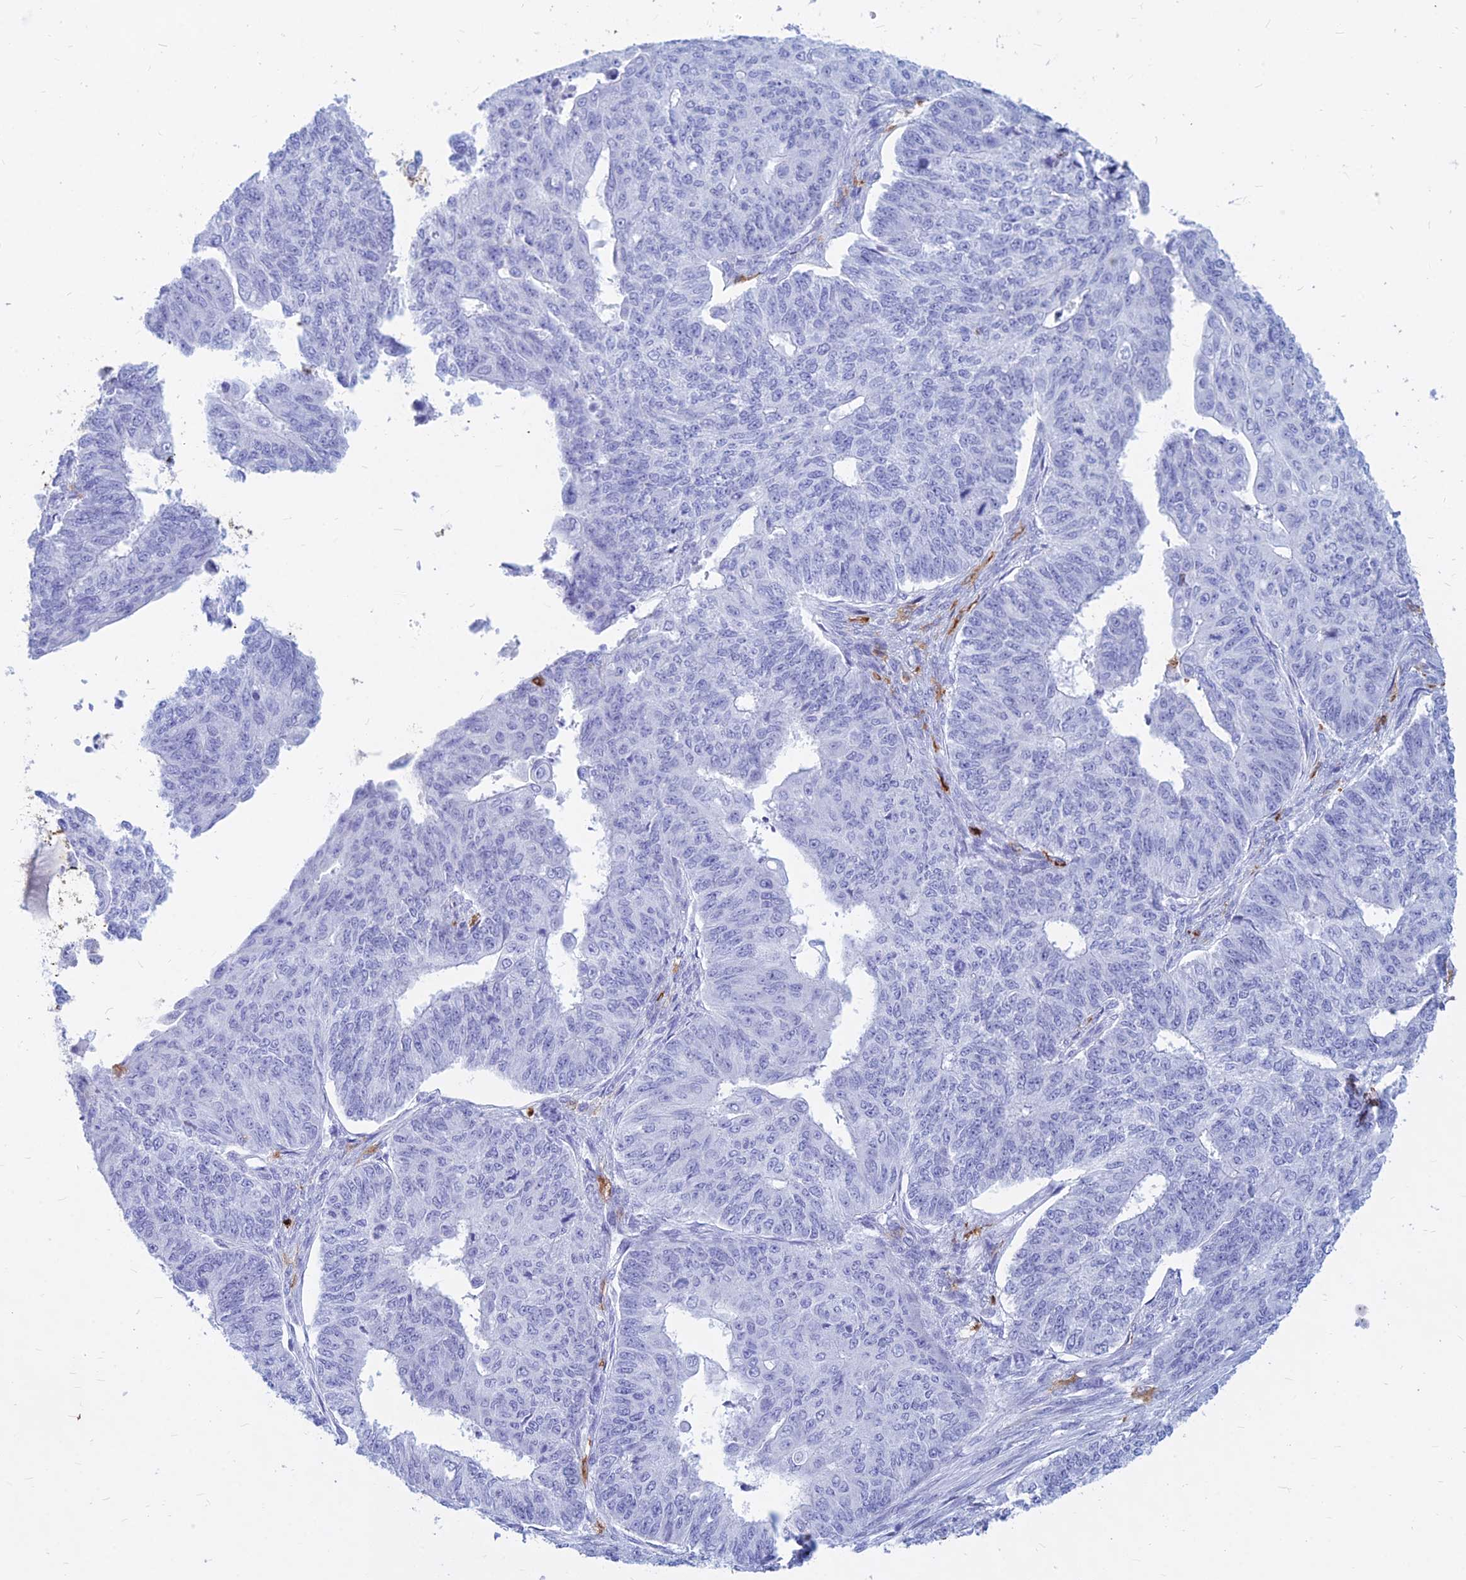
{"staining": {"intensity": "negative", "quantity": "none", "location": "none"}, "tissue": "endometrial cancer", "cell_type": "Tumor cells", "image_type": "cancer", "snomed": [{"axis": "morphology", "description": "Adenocarcinoma, NOS"}, {"axis": "topography", "description": "Endometrium"}], "caption": "Human endometrial cancer (adenocarcinoma) stained for a protein using immunohistochemistry demonstrates no expression in tumor cells.", "gene": "HLA-DRB1", "patient": {"sex": "female", "age": 32}}